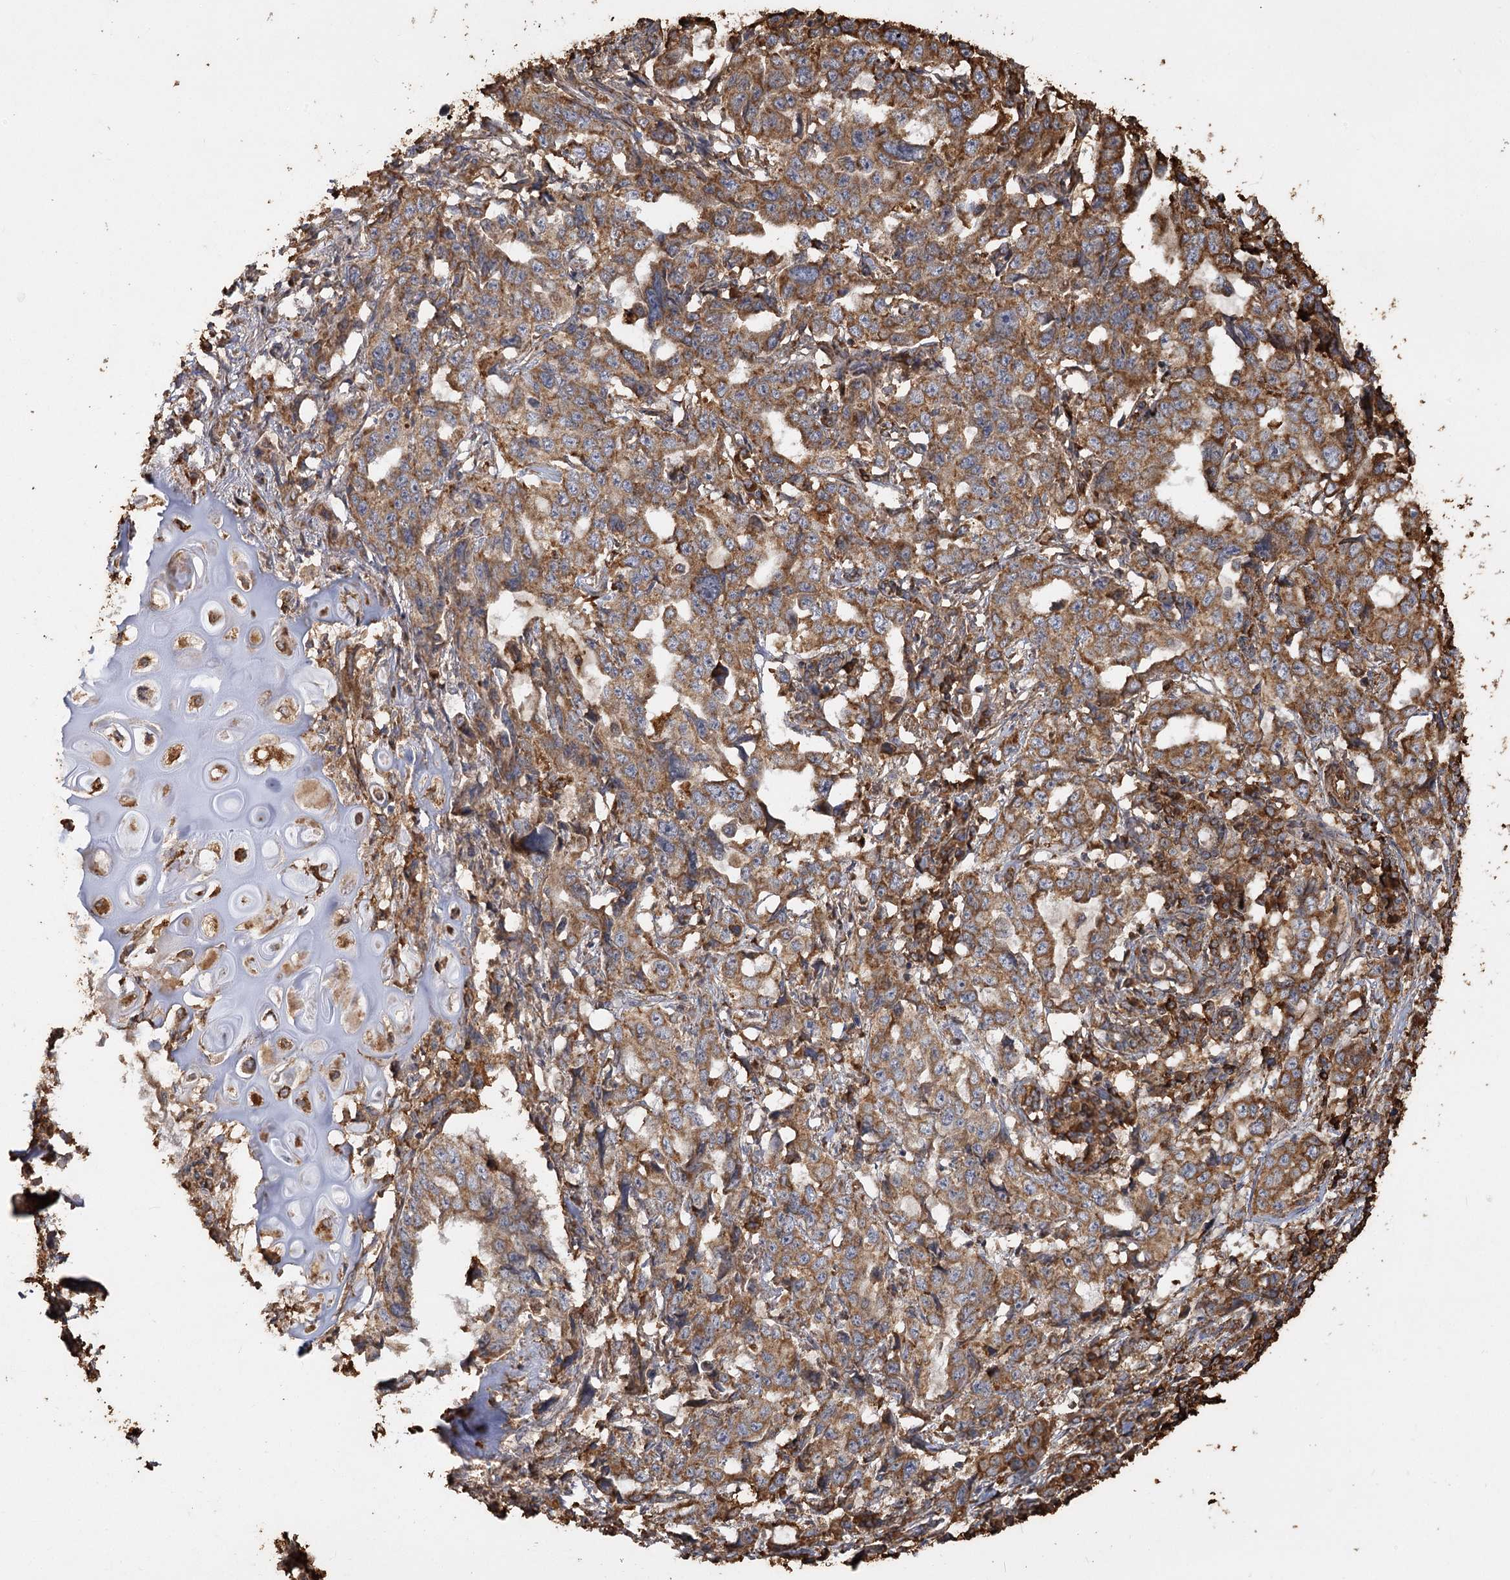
{"staining": {"intensity": "moderate", "quantity": ">75%", "location": "cytoplasmic/membranous"}, "tissue": "lung cancer", "cell_type": "Tumor cells", "image_type": "cancer", "snomed": [{"axis": "morphology", "description": "Adenocarcinoma, NOS"}, {"axis": "topography", "description": "Lung"}], "caption": "Immunohistochemical staining of adenocarcinoma (lung) displays medium levels of moderate cytoplasmic/membranous protein expression in approximately >75% of tumor cells.", "gene": "PIK3C2A", "patient": {"sex": "female", "age": 51}}